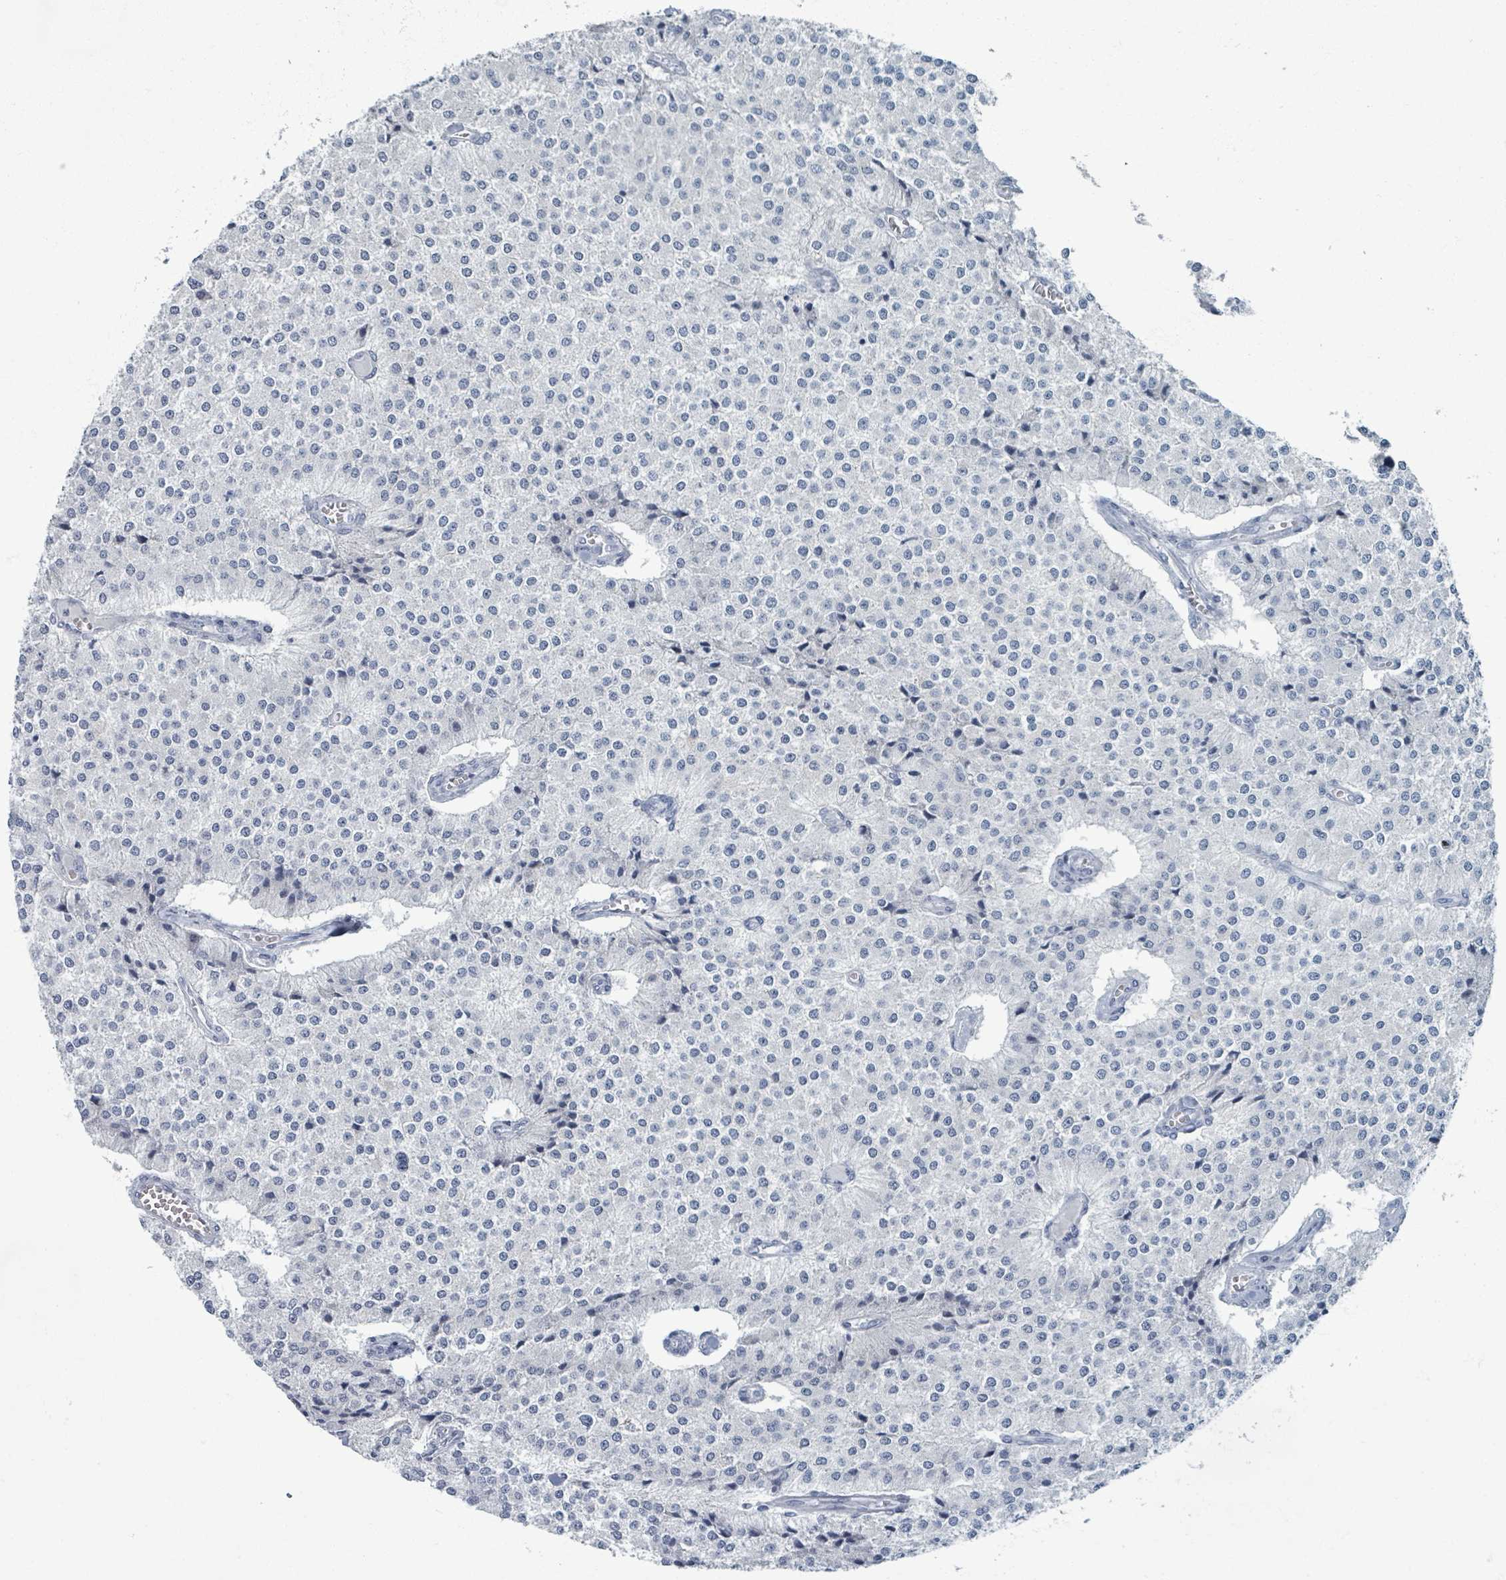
{"staining": {"intensity": "negative", "quantity": "none", "location": "none"}, "tissue": "carcinoid", "cell_type": "Tumor cells", "image_type": "cancer", "snomed": [{"axis": "morphology", "description": "Carcinoid, malignant, NOS"}, {"axis": "topography", "description": "Colon"}], "caption": "Human carcinoid stained for a protein using immunohistochemistry (IHC) demonstrates no staining in tumor cells.", "gene": "TAS2R1", "patient": {"sex": "female", "age": 52}}